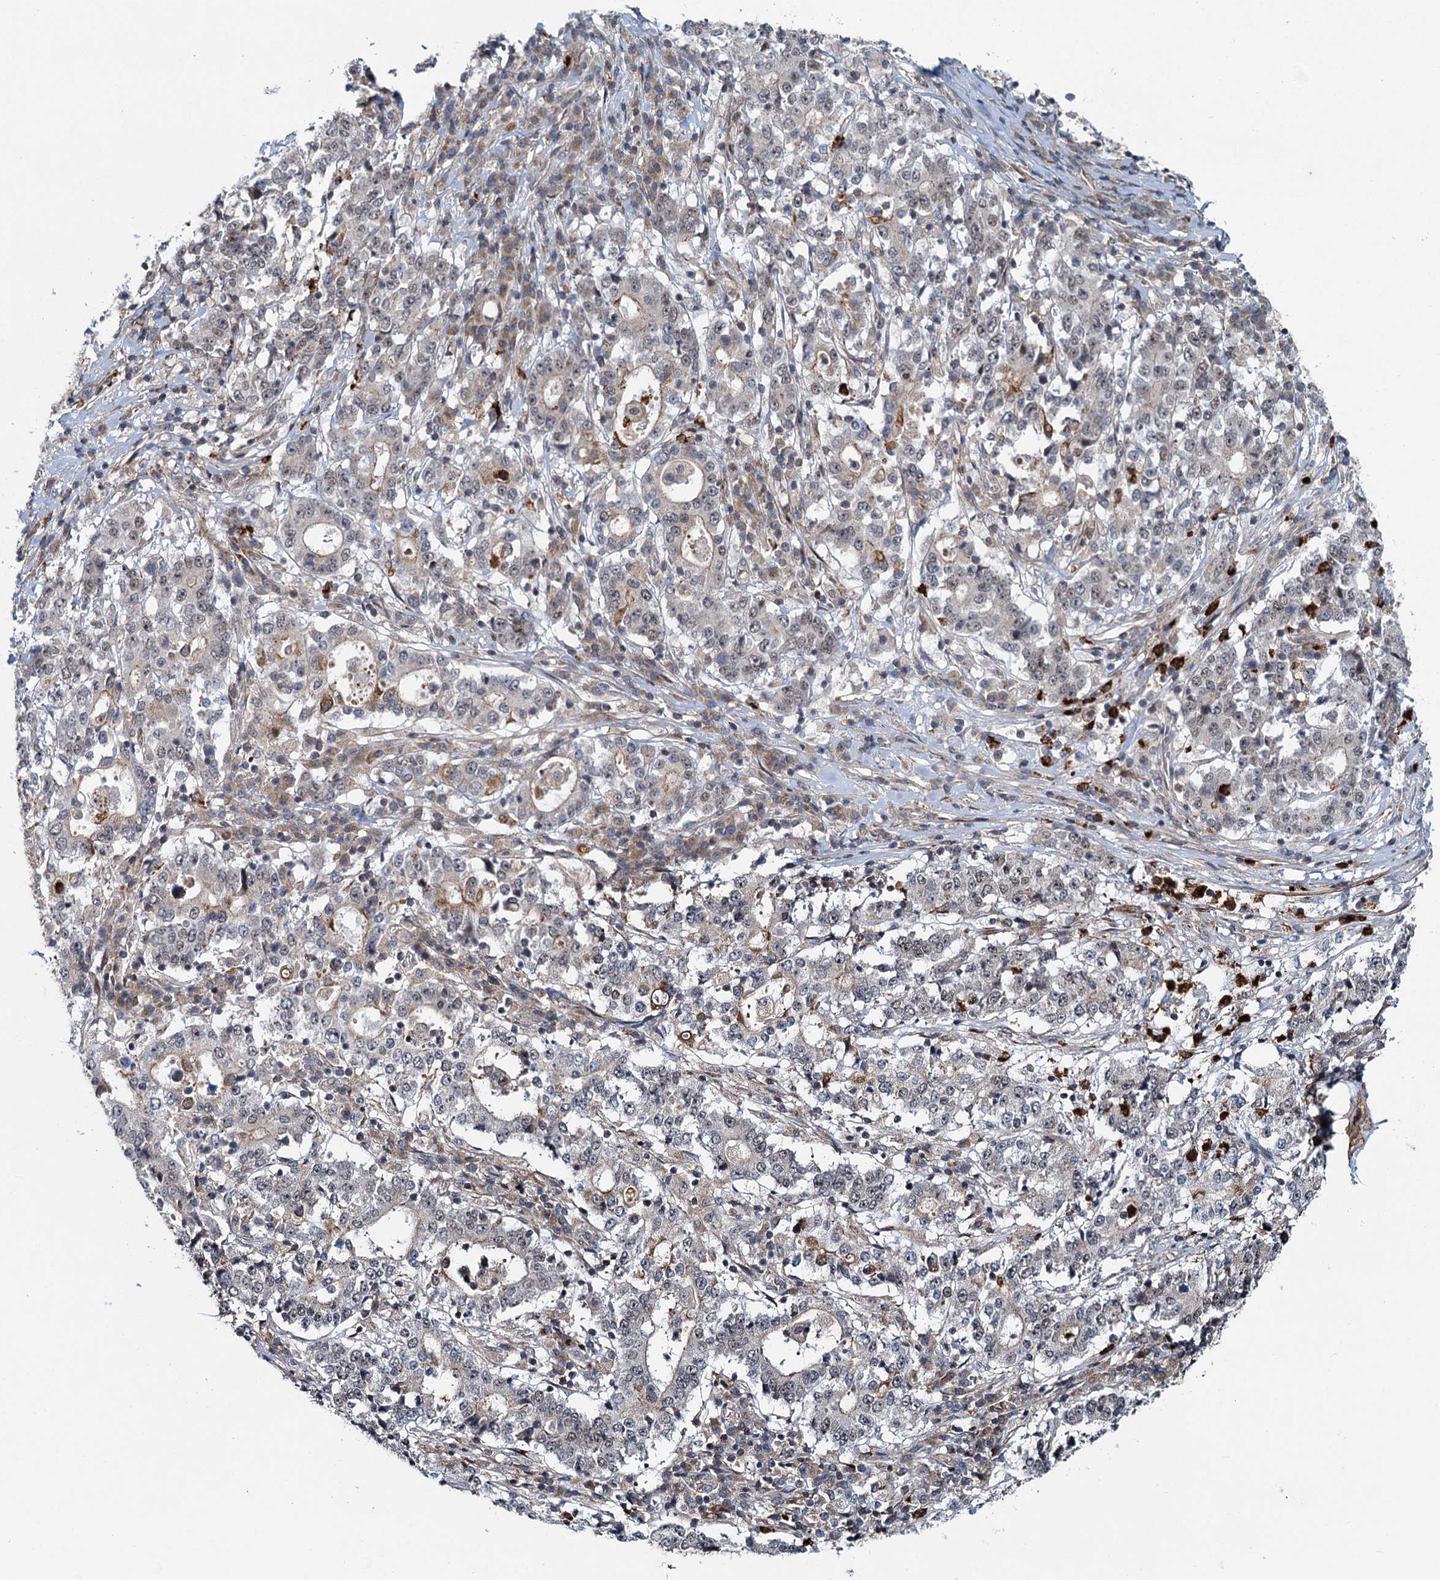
{"staining": {"intensity": "weak", "quantity": "<25%", "location": "cytoplasmic/membranous"}, "tissue": "stomach cancer", "cell_type": "Tumor cells", "image_type": "cancer", "snomed": [{"axis": "morphology", "description": "Adenocarcinoma, NOS"}, {"axis": "topography", "description": "Stomach"}], "caption": "Stomach cancer was stained to show a protein in brown. There is no significant expression in tumor cells.", "gene": "ADCY2", "patient": {"sex": "male", "age": 59}}